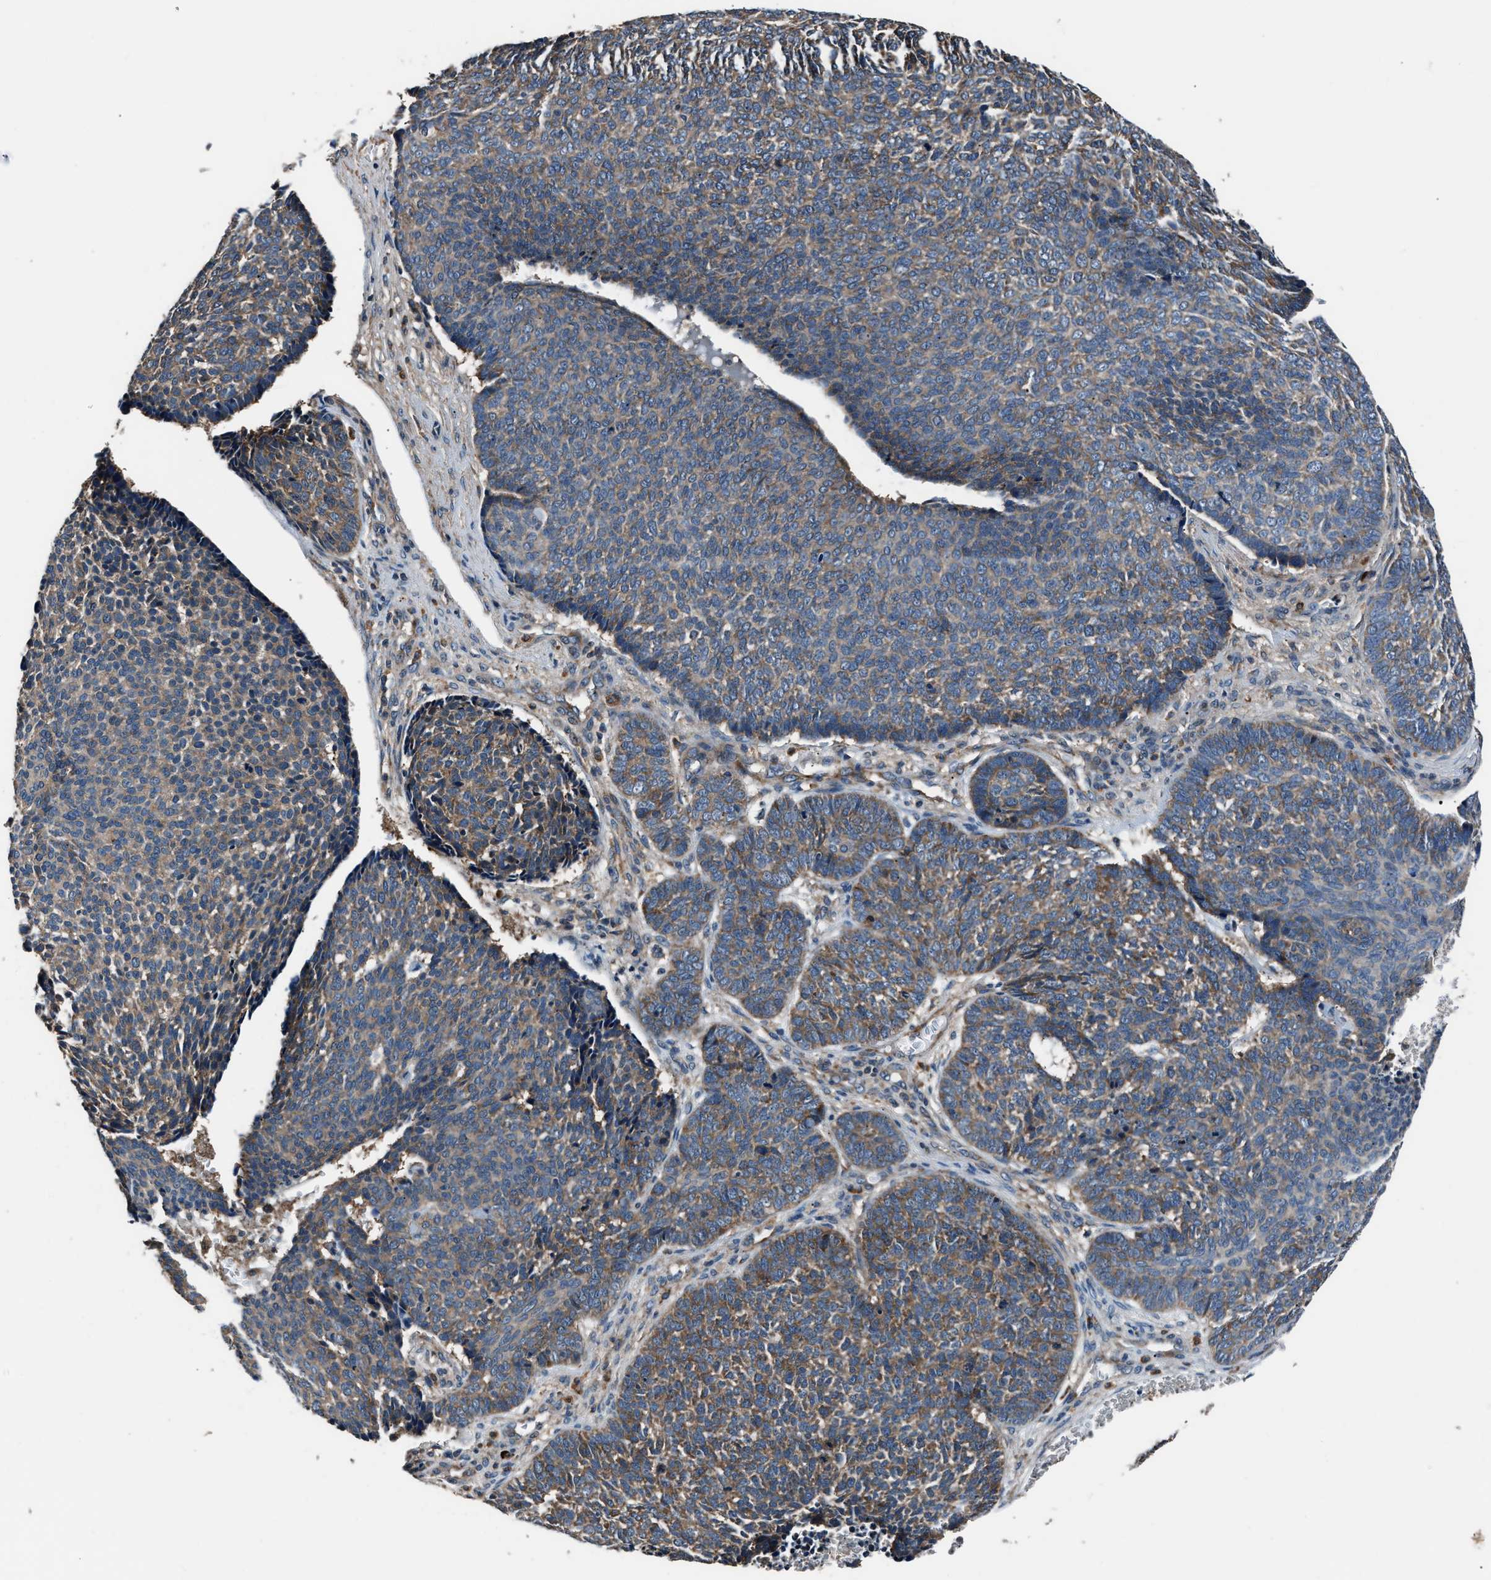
{"staining": {"intensity": "moderate", "quantity": ">75%", "location": "cytoplasmic/membranous"}, "tissue": "skin cancer", "cell_type": "Tumor cells", "image_type": "cancer", "snomed": [{"axis": "morphology", "description": "Basal cell carcinoma"}, {"axis": "topography", "description": "Skin"}], "caption": "This micrograph exhibits IHC staining of human basal cell carcinoma (skin), with medium moderate cytoplasmic/membranous staining in about >75% of tumor cells.", "gene": "IMPDH2", "patient": {"sex": "male", "age": 84}}